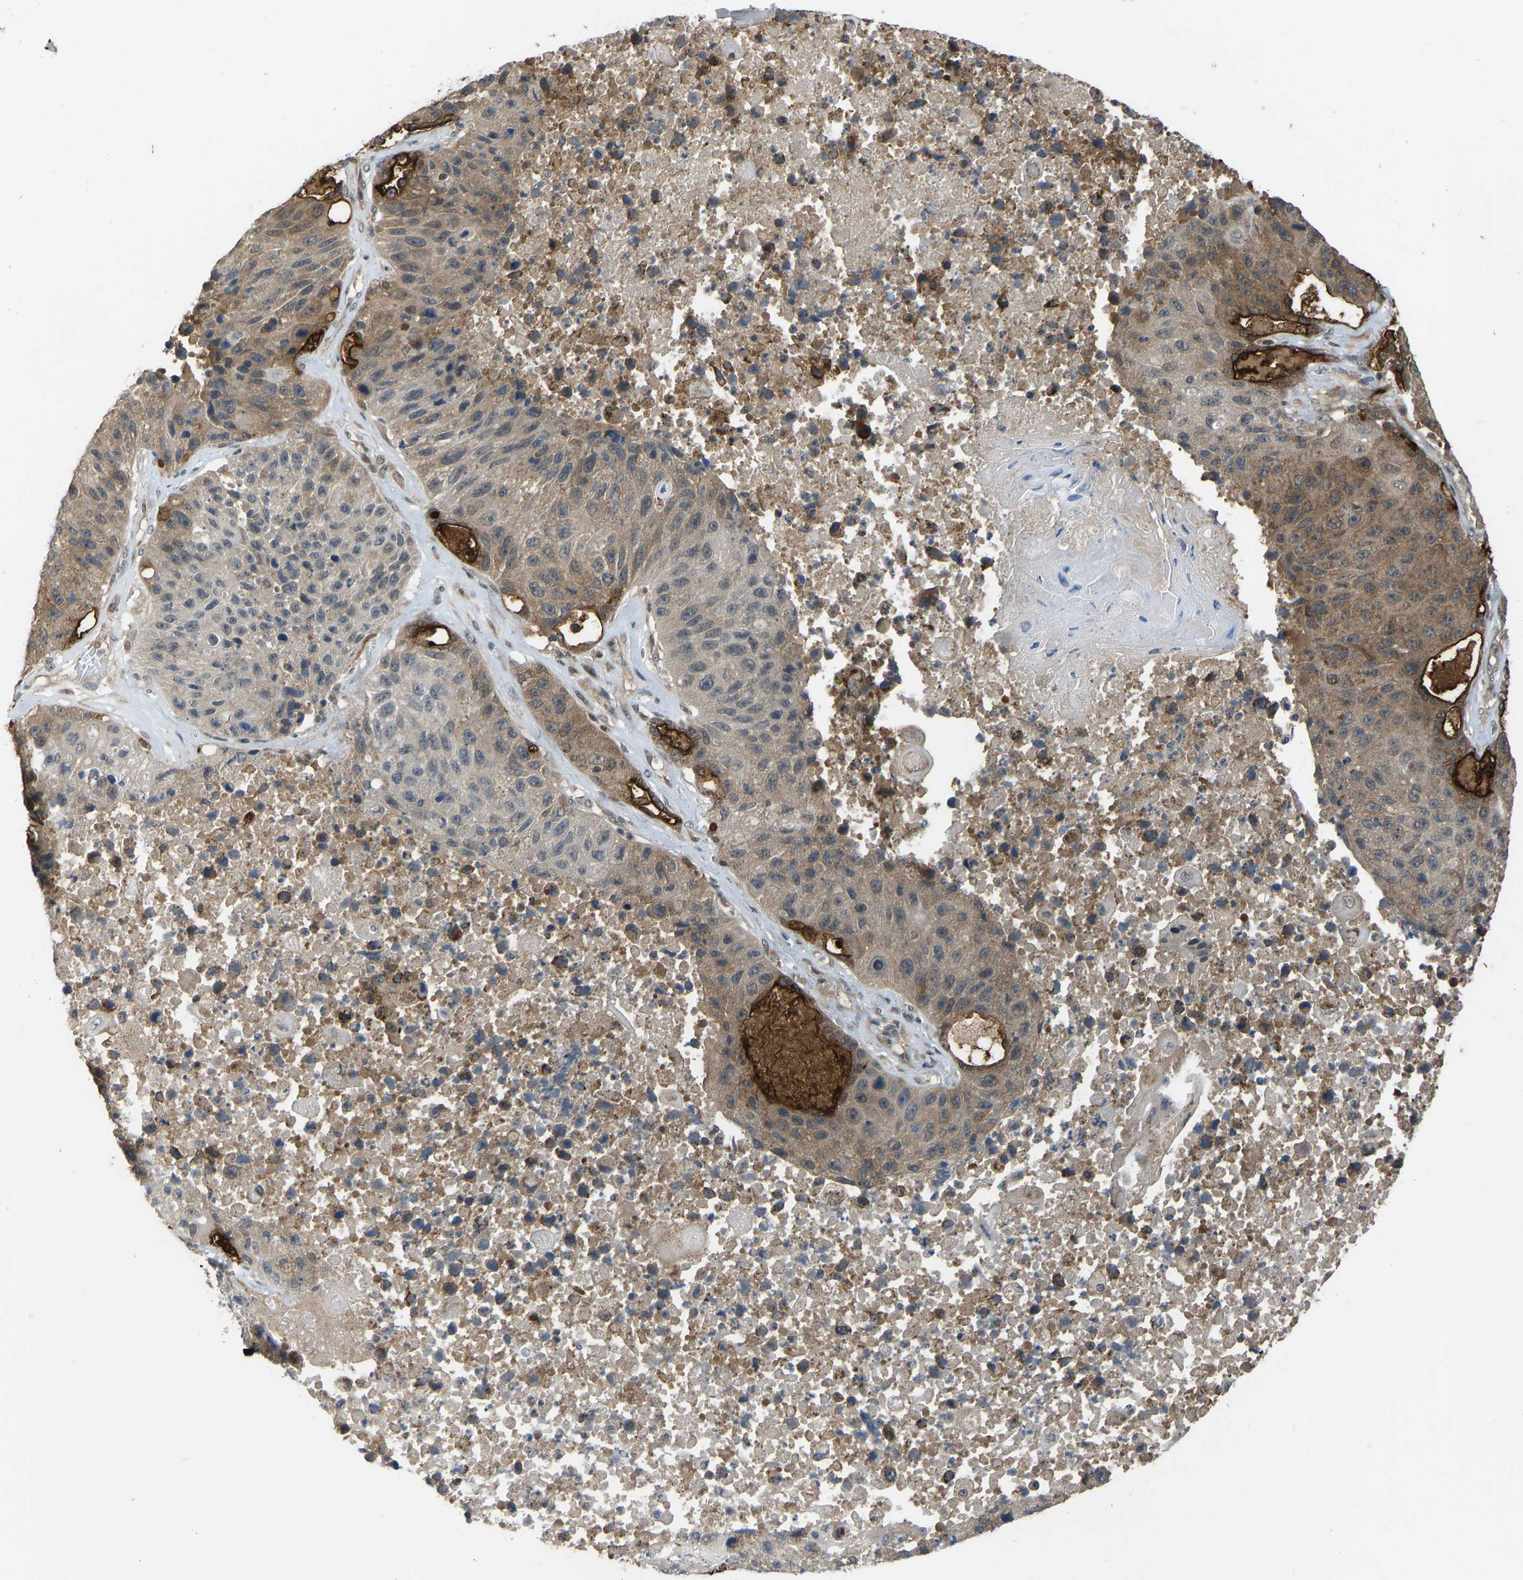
{"staining": {"intensity": "moderate", "quantity": ">75%", "location": "cytoplasmic/membranous"}, "tissue": "lung cancer", "cell_type": "Tumor cells", "image_type": "cancer", "snomed": [{"axis": "morphology", "description": "Squamous cell carcinoma, NOS"}, {"axis": "topography", "description": "Lung"}], "caption": "A histopathology image of lung cancer stained for a protein reveals moderate cytoplasmic/membranous brown staining in tumor cells.", "gene": "CCT8", "patient": {"sex": "male", "age": 61}}